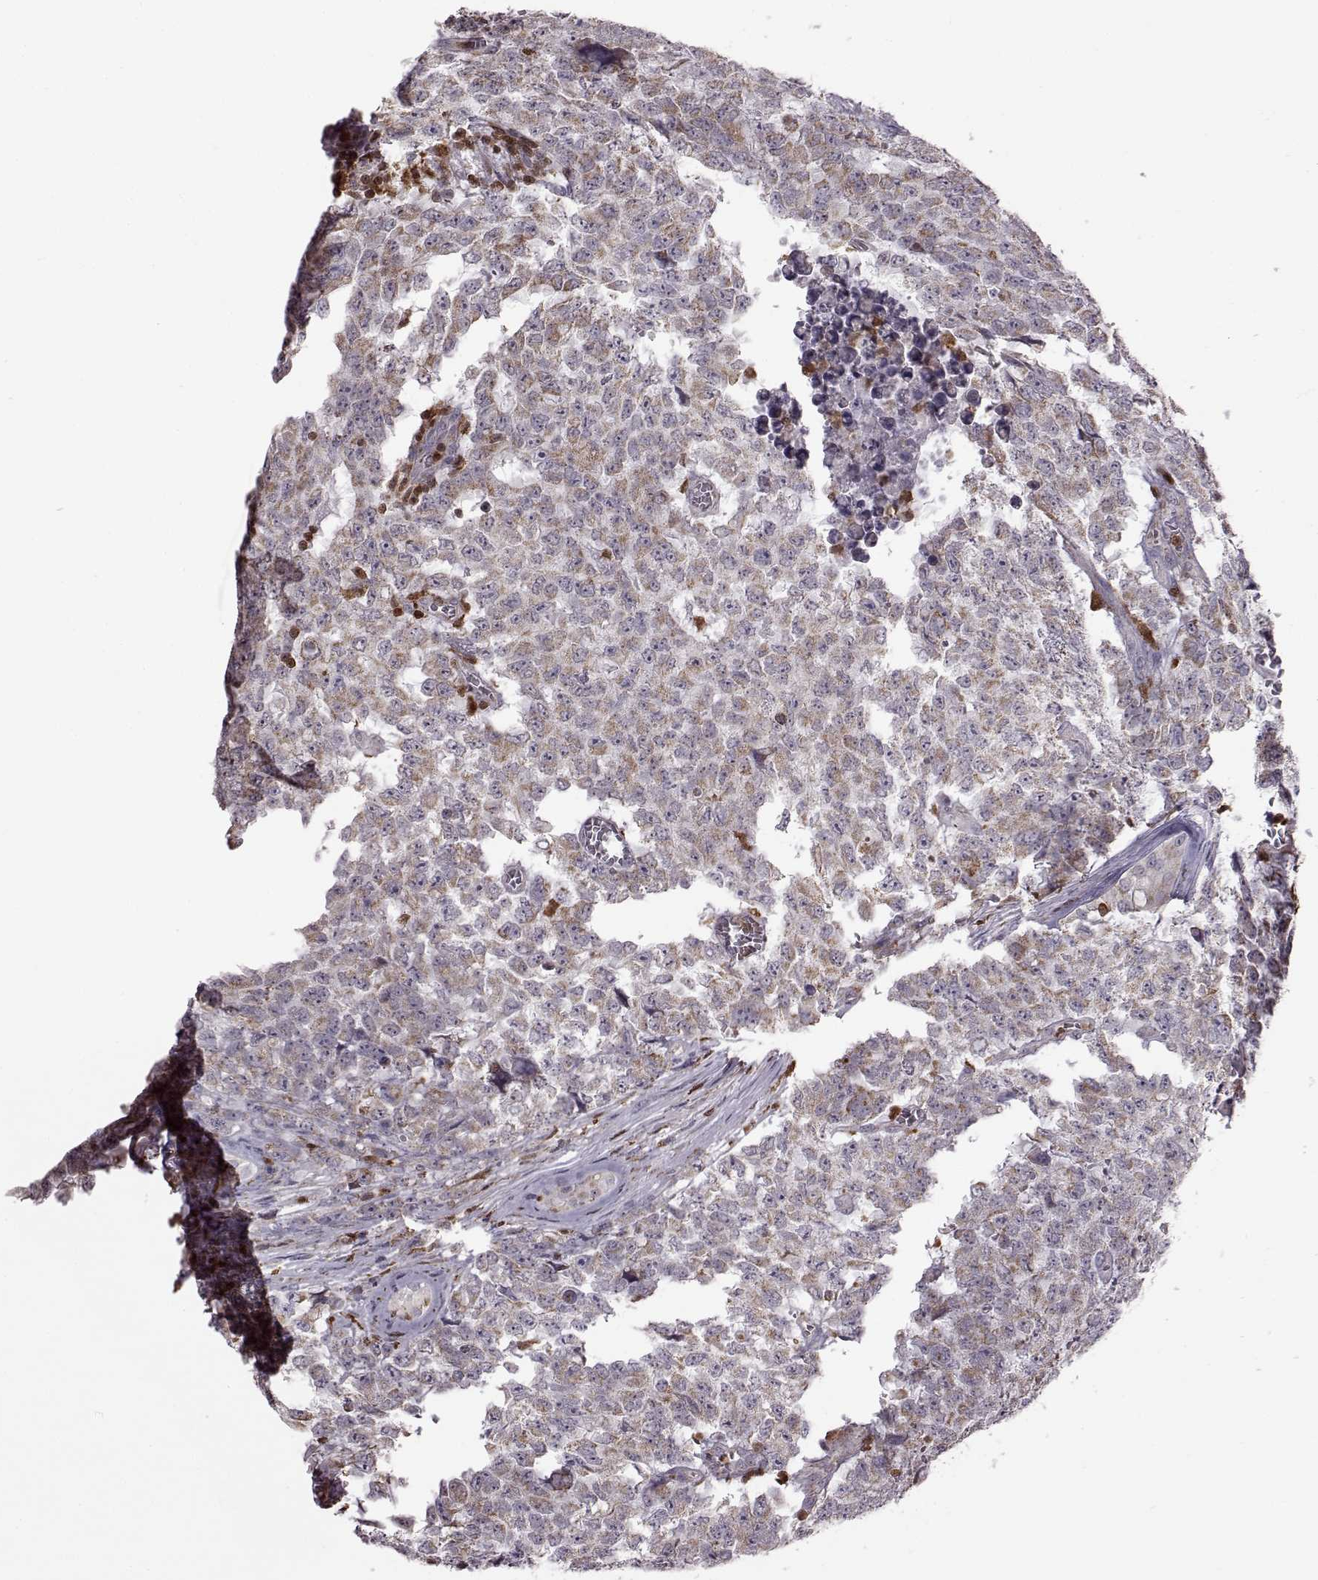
{"staining": {"intensity": "weak", "quantity": "<25%", "location": "cytoplasmic/membranous"}, "tissue": "testis cancer", "cell_type": "Tumor cells", "image_type": "cancer", "snomed": [{"axis": "morphology", "description": "Carcinoma, Embryonal, NOS"}, {"axis": "topography", "description": "Testis"}], "caption": "Embryonal carcinoma (testis) was stained to show a protein in brown. There is no significant positivity in tumor cells. (DAB immunohistochemistry (IHC) with hematoxylin counter stain).", "gene": "DOK2", "patient": {"sex": "male", "age": 23}}